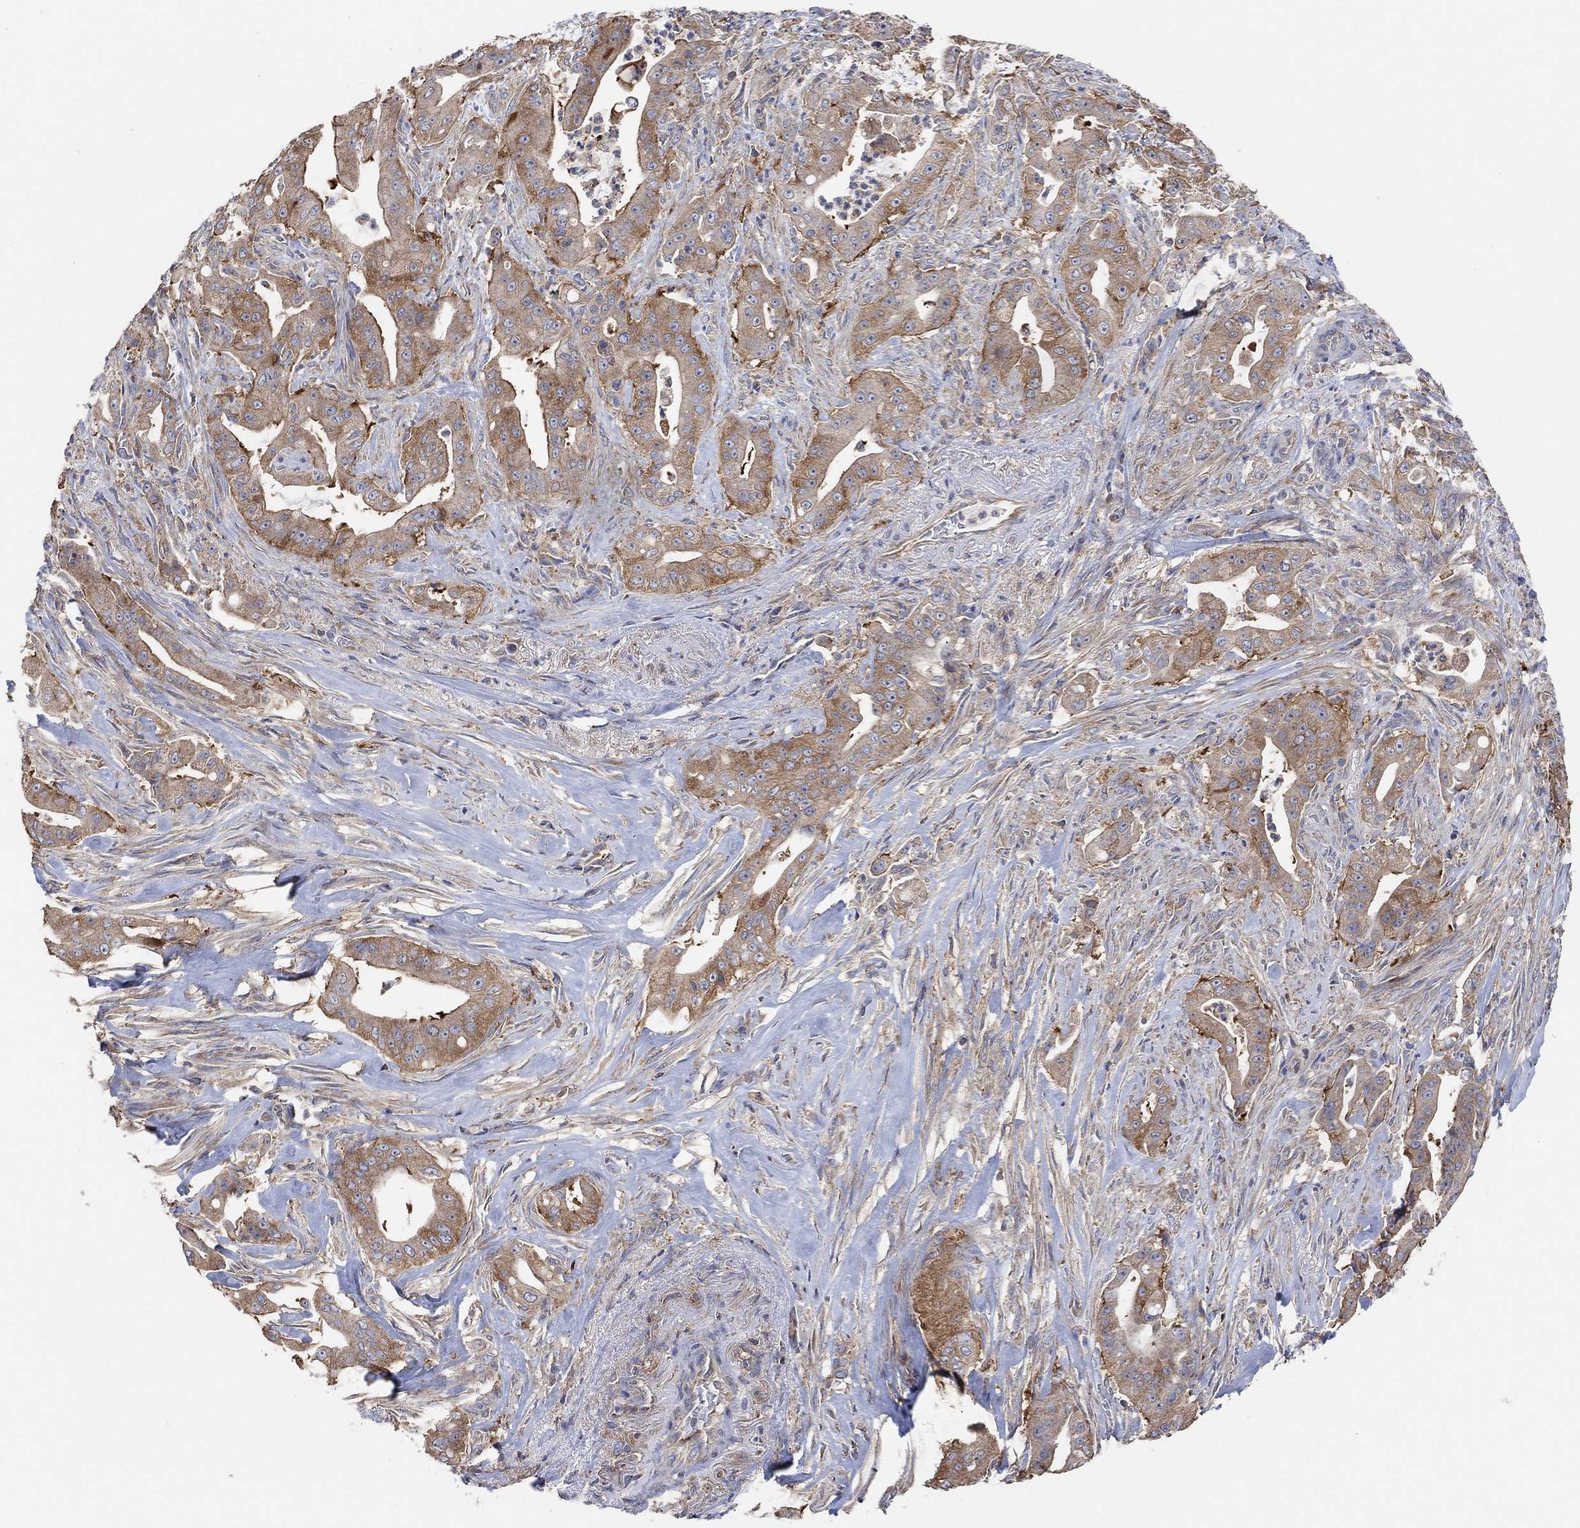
{"staining": {"intensity": "moderate", "quantity": "25%-75%", "location": "cytoplasmic/membranous"}, "tissue": "pancreatic cancer", "cell_type": "Tumor cells", "image_type": "cancer", "snomed": [{"axis": "morphology", "description": "Normal tissue, NOS"}, {"axis": "morphology", "description": "Inflammation, NOS"}, {"axis": "morphology", "description": "Adenocarcinoma, NOS"}, {"axis": "topography", "description": "Pancreas"}], "caption": "This is an image of immunohistochemistry (IHC) staining of pancreatic adenocarcinoma, which shows moderate staining in the cytoplasmic/membranous of tumor cells.", "gene": "BLOC1S3", "patient": {"sex": "male", "age": 57}}